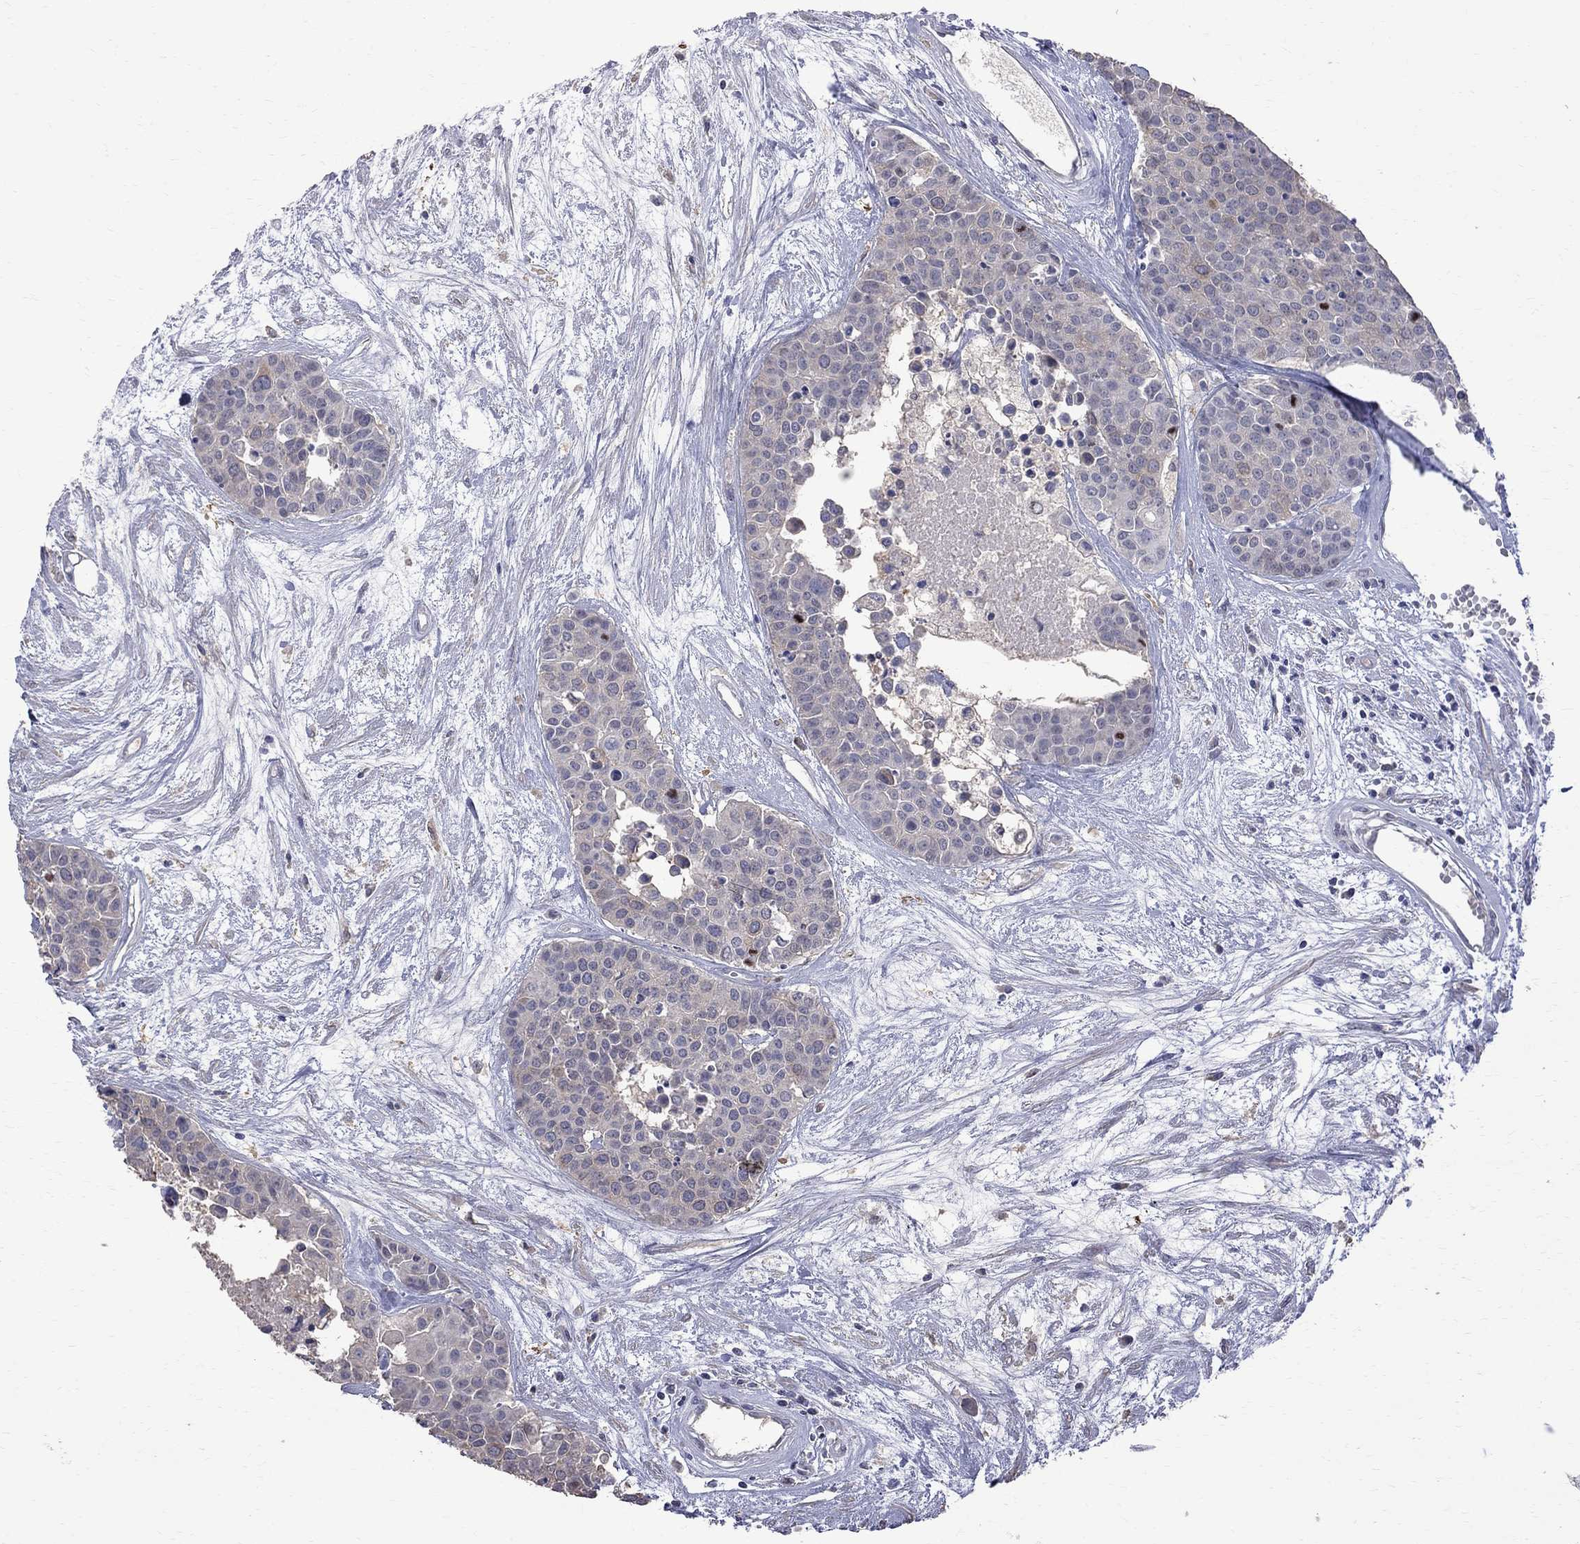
{"staining": {"intensity": "negative", "quantity": "none", "location": "none"}, "tissue": "carcinoid", "cell_type": "Tumor cells", "image_type": "cancer", "snomed": [{"axis": "morphology", "description": "Carcinoid, malignant, NOS"}, {"axis": "topography", "description": "Colon"}], "caption": "The photomicrograph displays no staining of tumor cells in carcinoid. (DAB IHC, high magnification).", "gene": "CKAP2", "patient": {"sex": "male", "age": 81}}